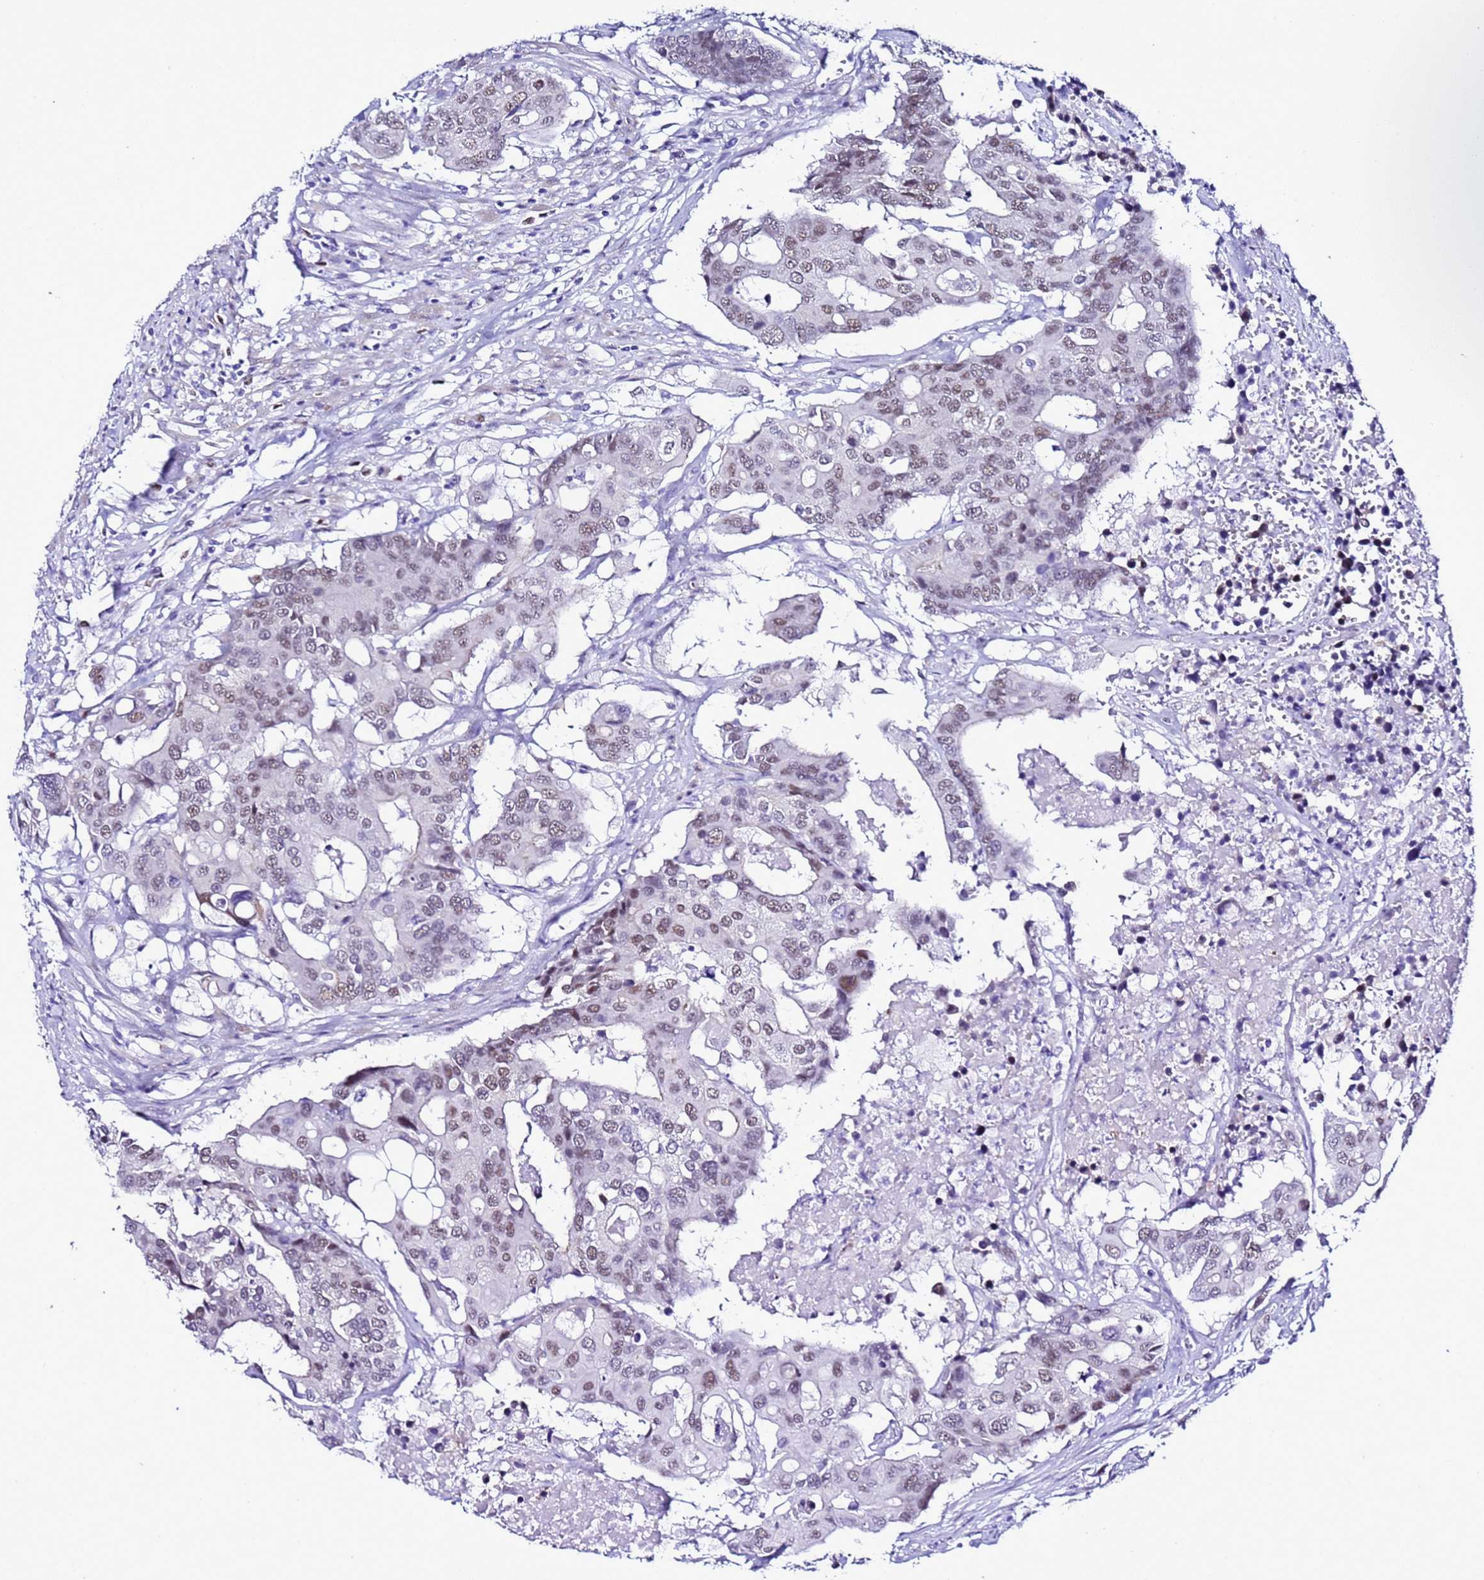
{"staining": {"intensity": "moderate", "quantity": ">75%", "location": "nuclear"}, "tissue": "colorectal cancer", "cell_type": "Tumor cells", "image_type": "cancer", "snomed": [{"axis": "morphology", "description": "Adenocarcinoma, NOS"}, {"axis": "topography", "description": "Colon"}], "caption": "Immunohistochemistry histopathology image of adenocarcinoma (colorectal) stained for a protein (brown), which reveals medium levels of moderate nuclear staining in approximately >75% of tumor cells.", "gene": "BCL7A", "patient": {"sex": "male", "age": 77}}